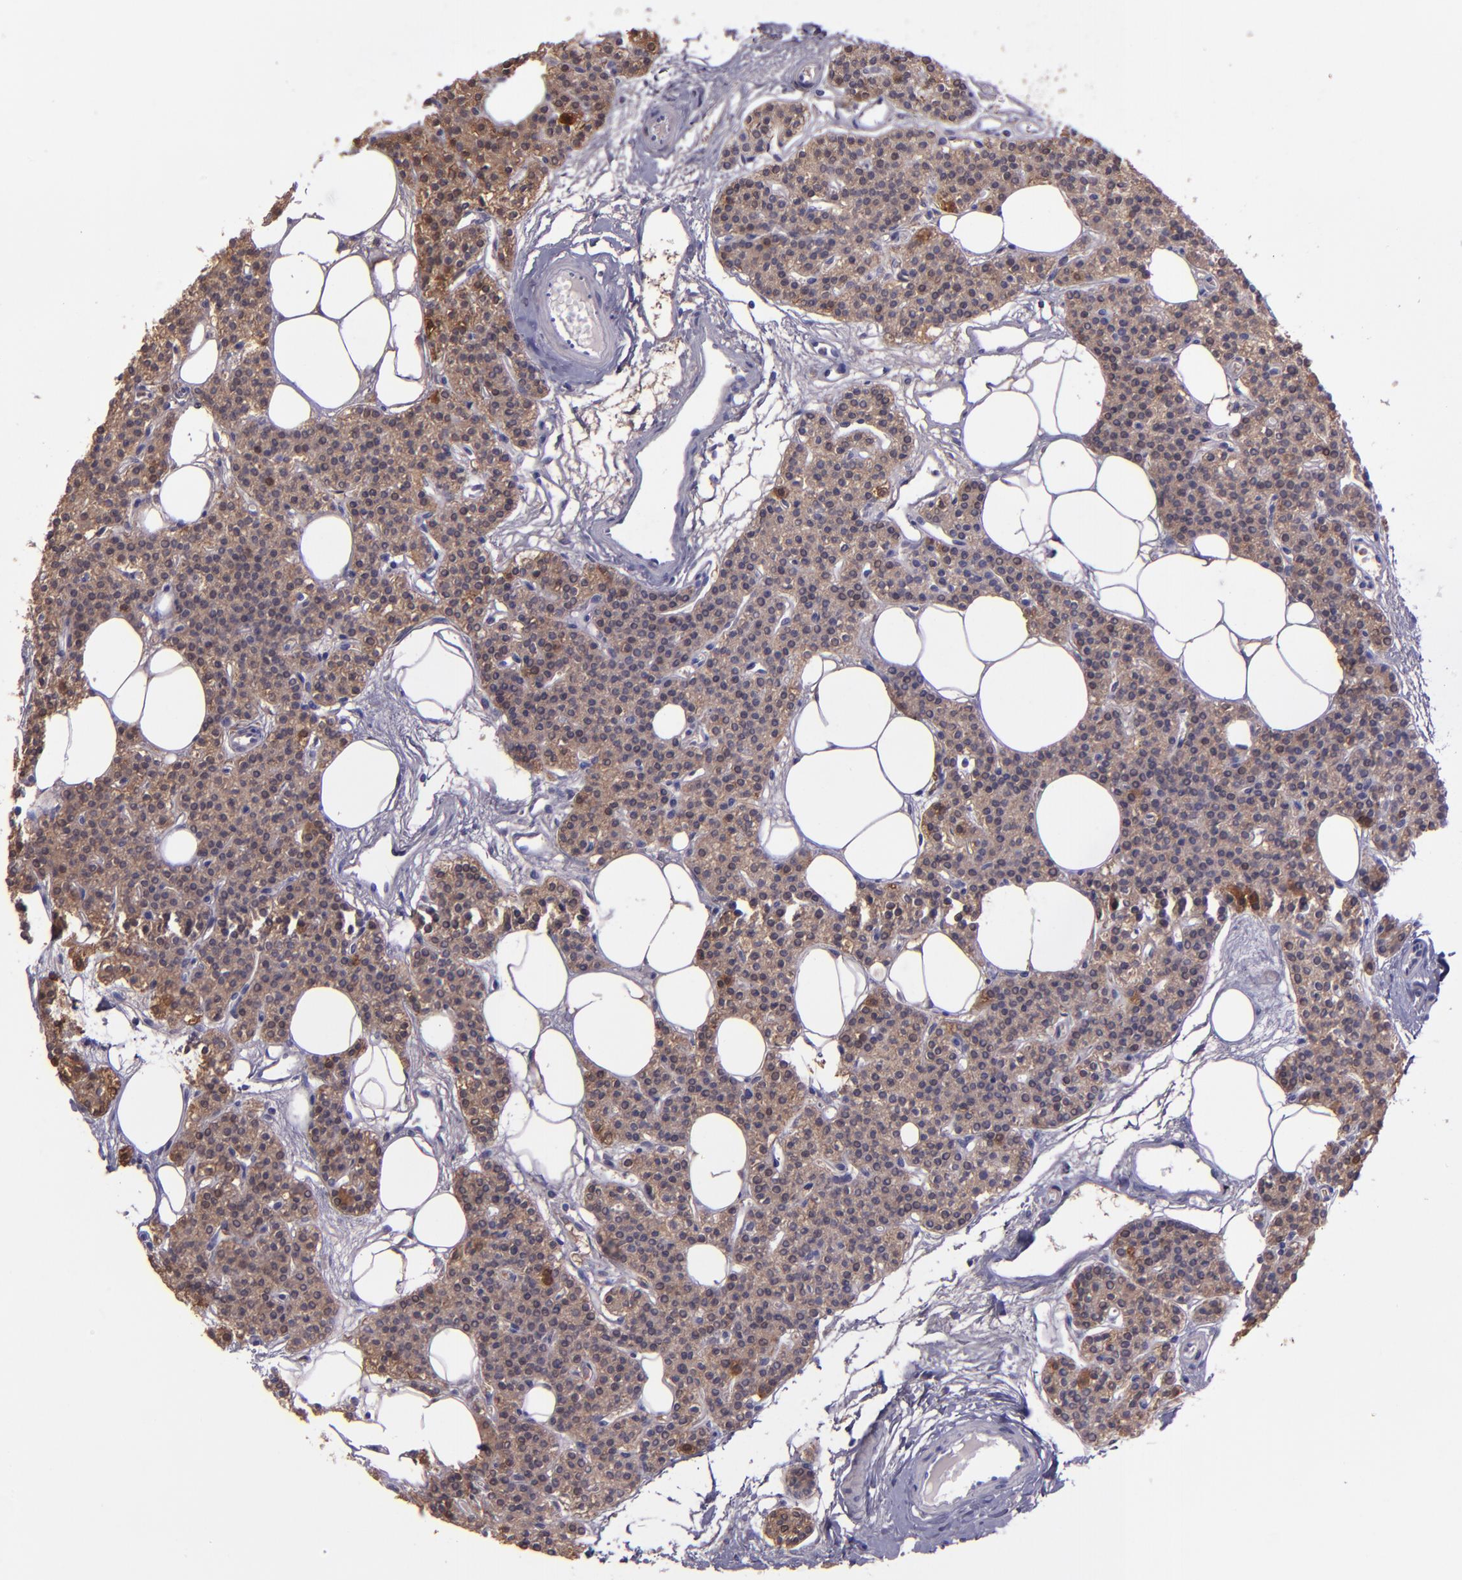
{"staining": {"intensity": "moderate", "quantity": ">75%", "location": "cytoplasmic/membranous"}, "tissue": "parathyroid gland", "cell_type": "Glandular cells", "image_type": "normal", "snomed": [{"axis": "morphology", "description": "Normal tissue, NOS"}, {"axis": "topography", "description": "Parathyroid gland"}], "caption": "High-magnification brightfield microscopy of benign parathyroid gland stained with DAB (brown) and counterstained with hematoxylin (blue). glandular cells exhibit moderate cytoplasmic/membranous staining is appreciated in about>75% of cells.", "gene": "WASH6P", "patient": {"sex": "male", "age": 24}}